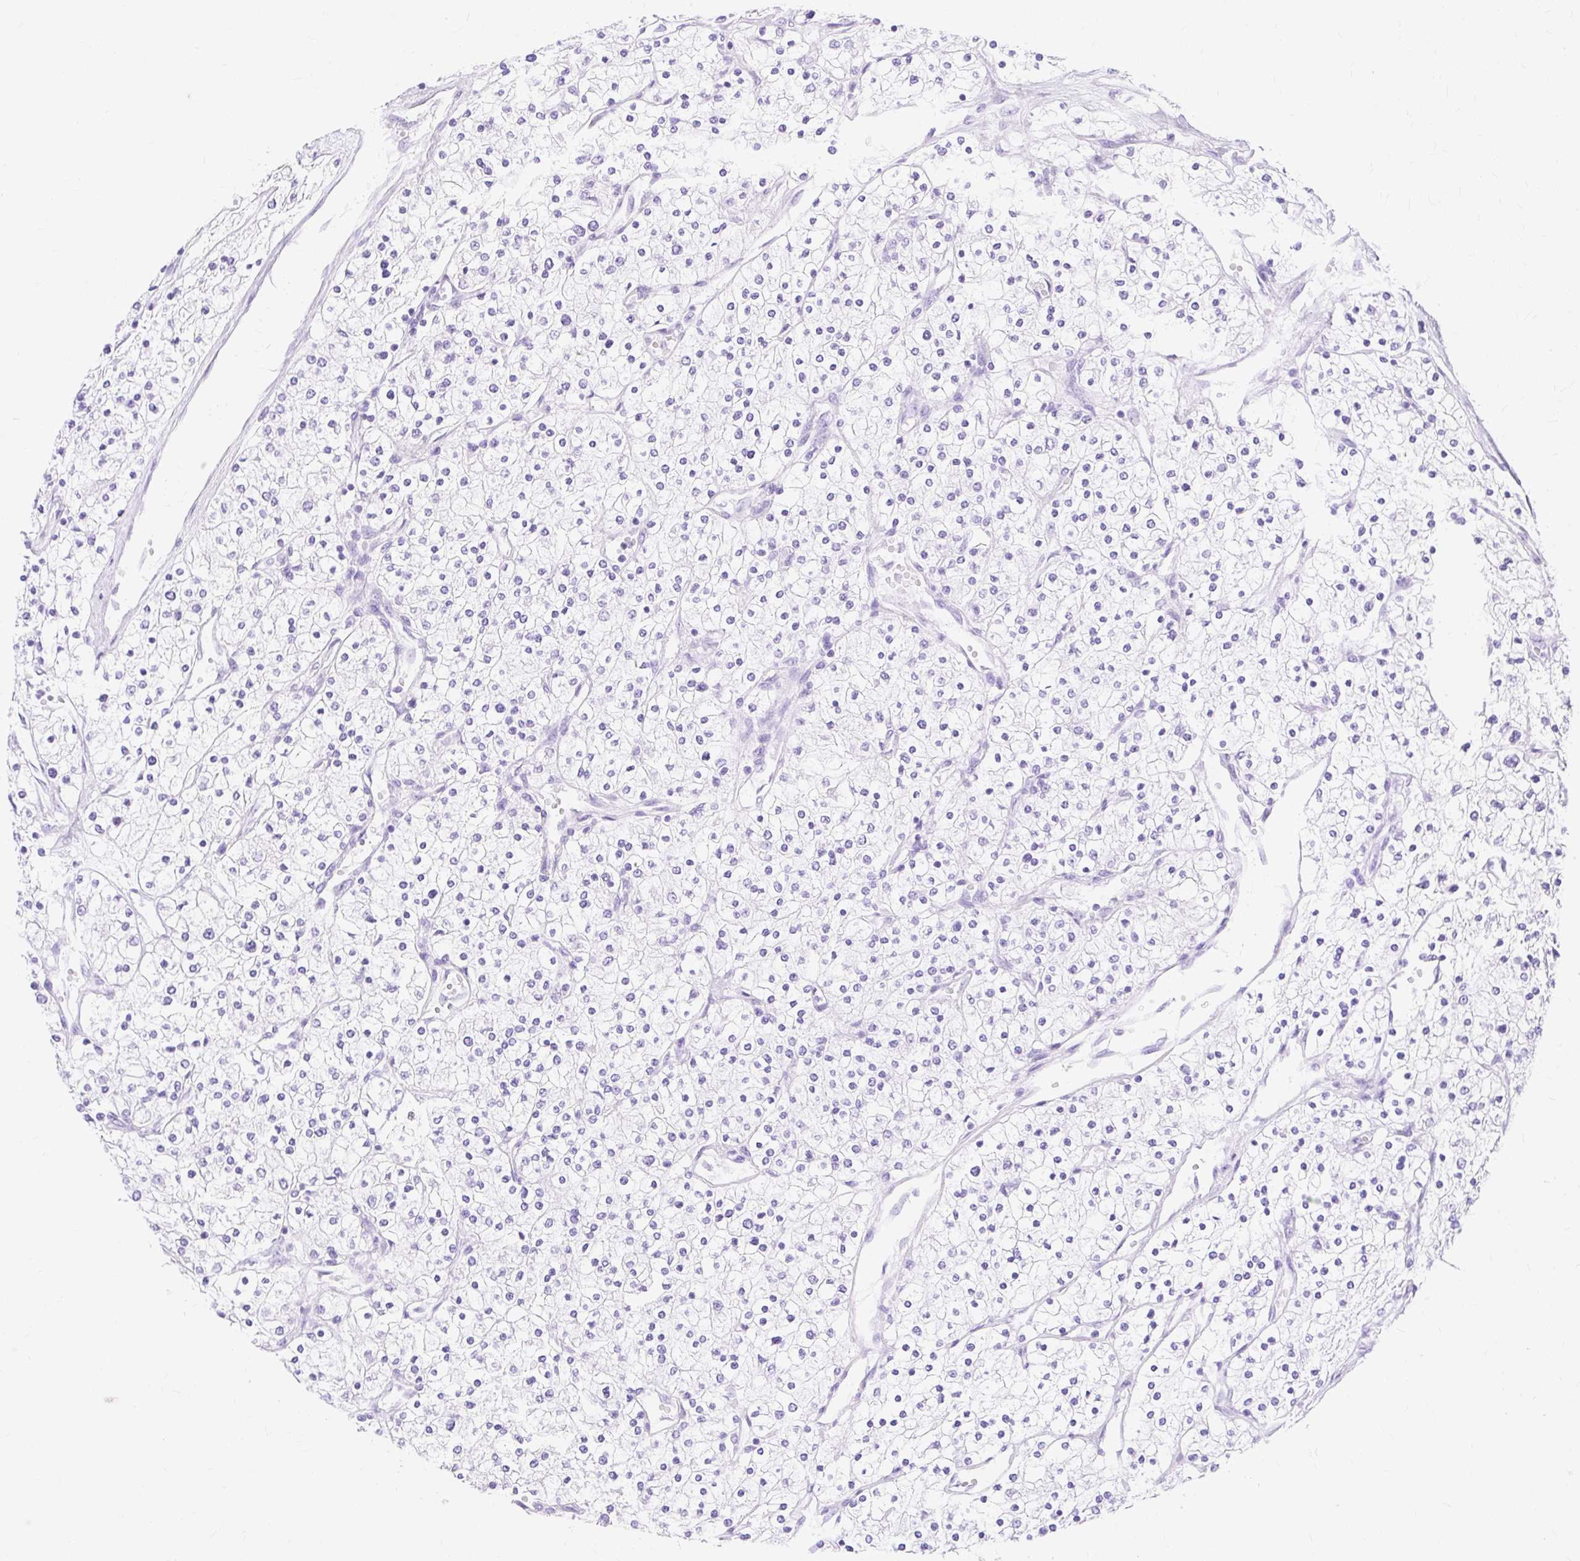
{"staining": {"intensity": "negative", "quantity": "none", "location": "none"}, "tissue": "renal cancer", "cell_type": "Tumor cells", "image_type": "cancer", "snomed": [{"axis": "morphology", "description": "Adenocarcinoma, NOS"}, {"axis": "topography", "description": "Kidney"}], "caption": "This is an immunohistochemistry (IHC) histopathology image of human renal cancer (adenocarcinoma). There is no positivity in tumor cells.", "gene": "MBP", "patient": {"sex": "male", "age": 80}}